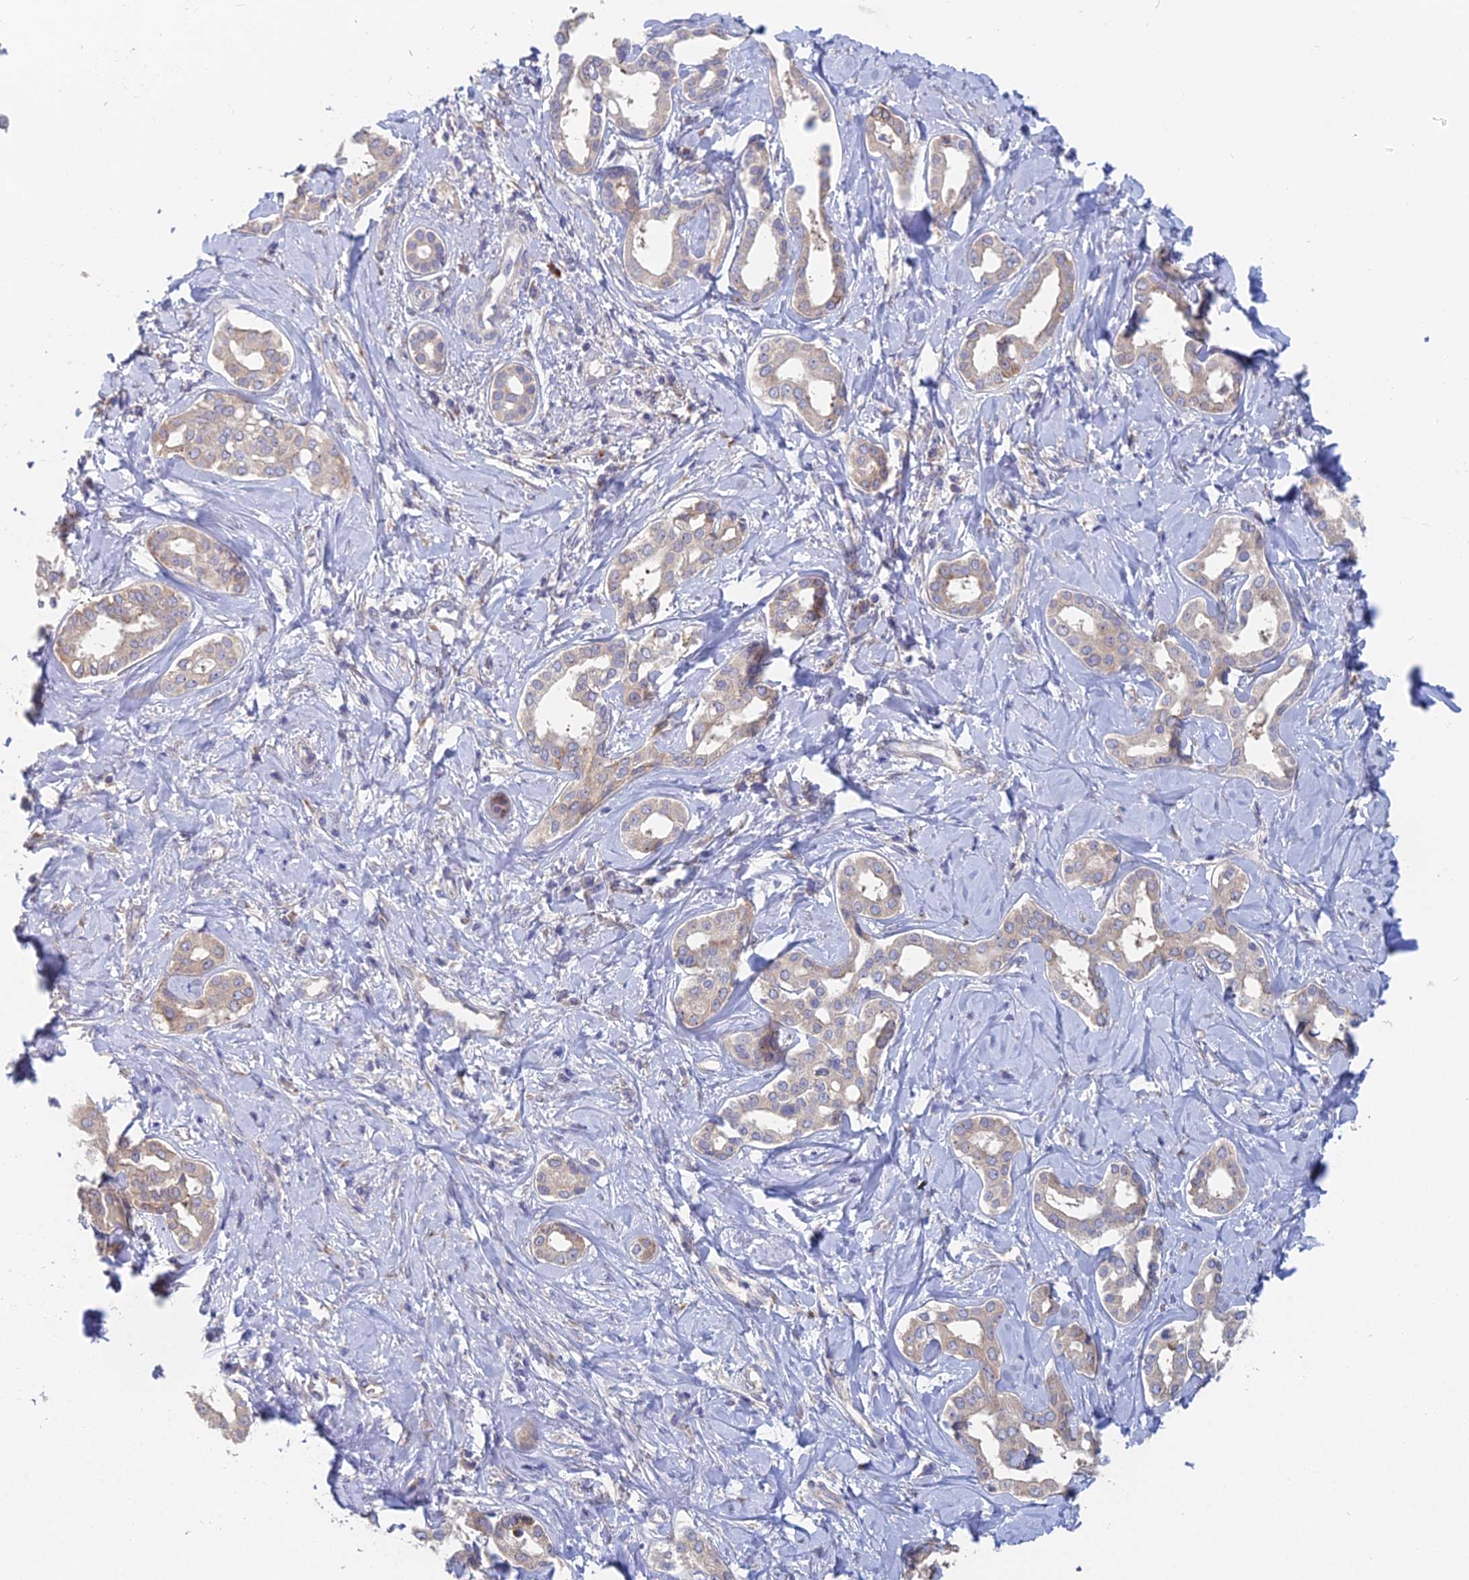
{"staining": {"intensity": "weak", "quantity": "25%-75%", "location": "cytoplasmic/membranous"}, "tissue": "liver cancer", "cell_type": "Tumor cells", "image_type": "cancer", "snomed": [{"axis": "morphology", "description": "Cholangiocarcinoma"}, {"axis": "topography", "description": "Liver"}], "caption": "Protein positivity by IHC reveals weak cytoplasmic/membranous staining in approximately 25%-75% of tumor cells in cholangiocarcinoma (liver).", "gene": "ELOF1", "patient": {"sex": "female", "age": 77}}